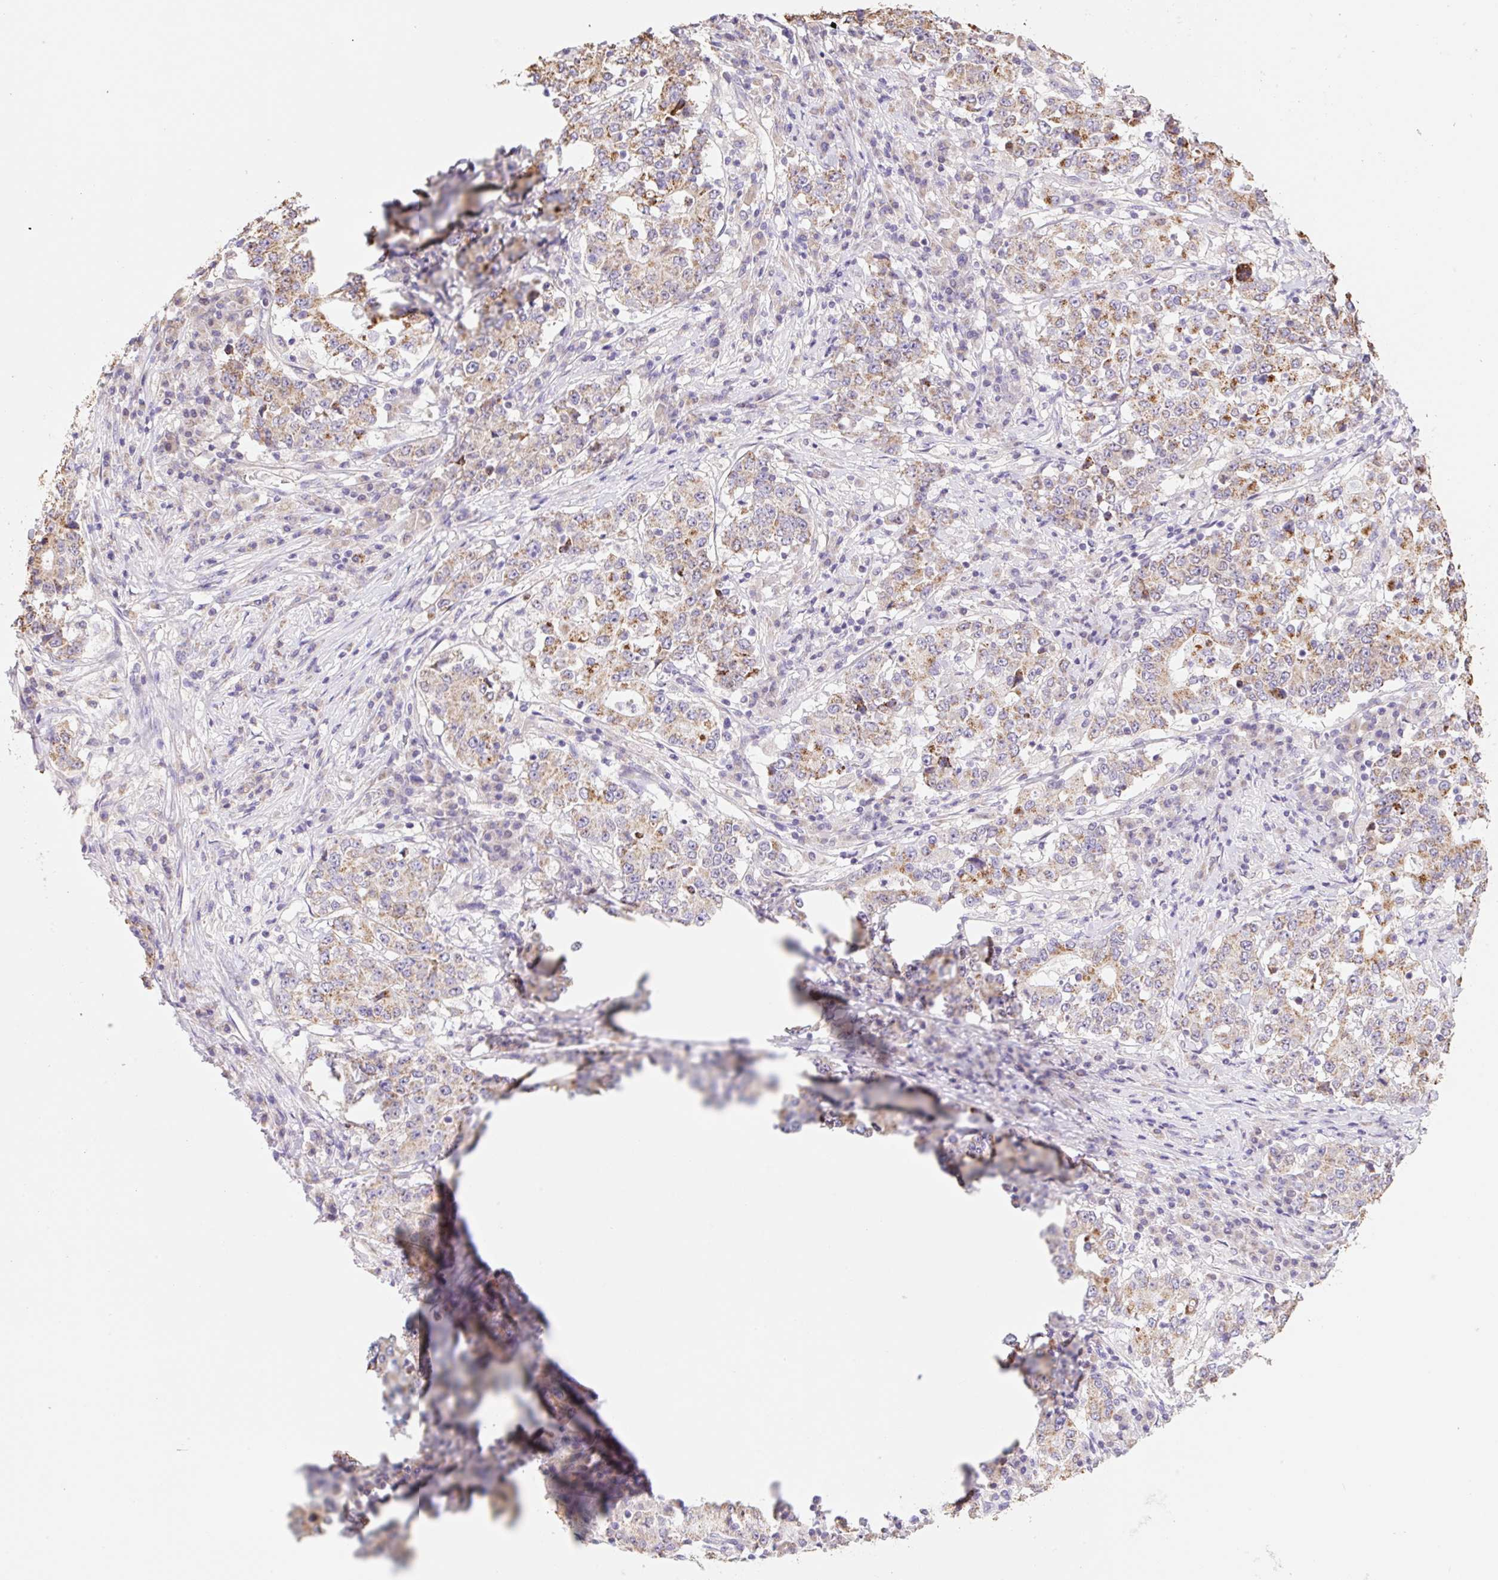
{"staining": {"intensity": "weak", "quantity": ">75%", "location": "cytoplasmic/membranous"}, "tissue": "stomach cancer", "cell_type": "Tumor cells", "image_type": "cancer", "snomed": [{"axis": "morphology", "description": "Adenocarcinoma, NOS"}, {"axis": "topography", "description": "Stomach"}], "caption": "Protein expression analysis of human stomach cancer reveals weak cytoplasmic/membranous positivity in about >75% of tumor cells.", "gene": "COPZ2", "patient": {"sex": "male", "age": 59}}